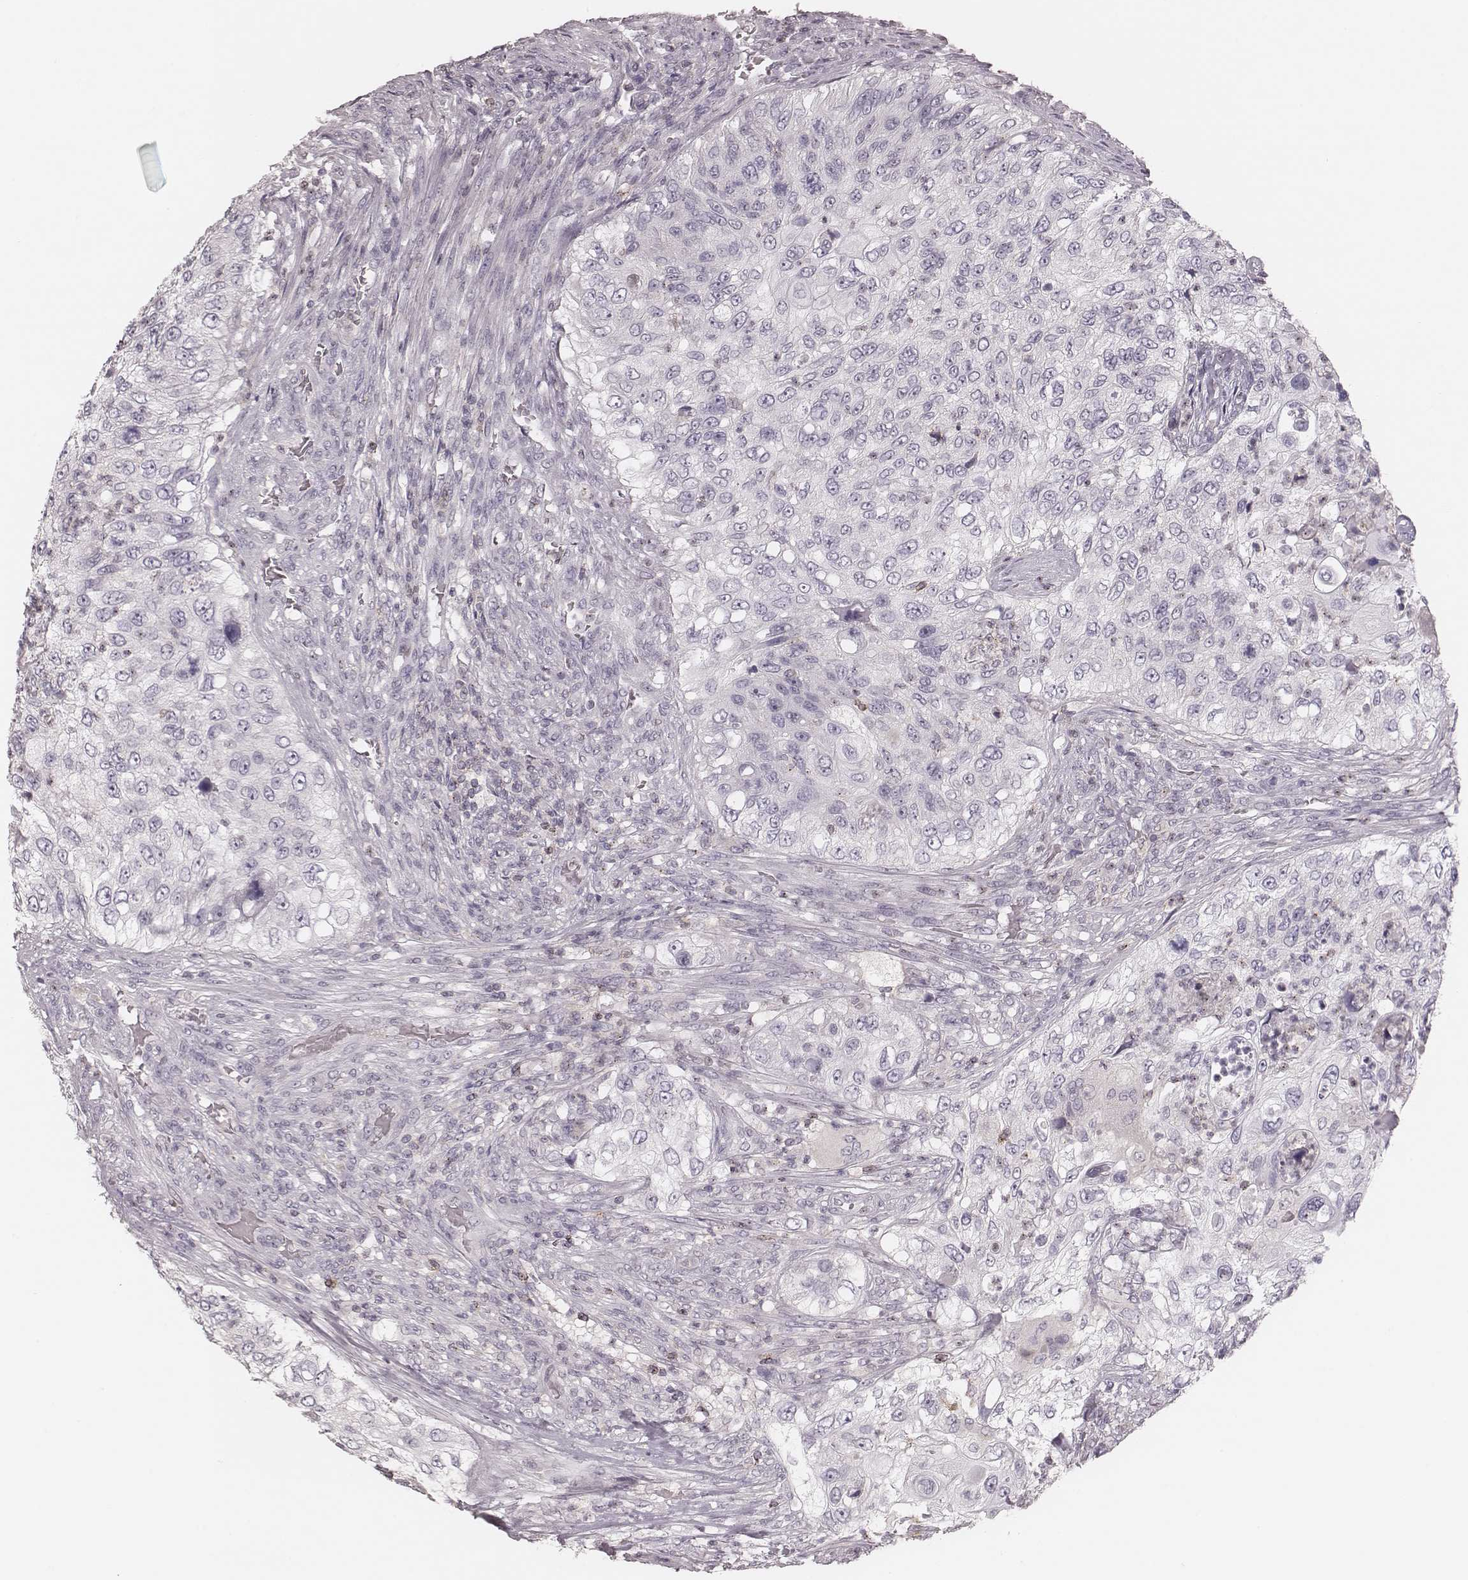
{"staining": {"intensity": "negative", "quantity": "none", "location": "none"}, "tissue": "urothelial cancer", "cell_type": "Tumor cells", "image_type": "cancer", "snomed": [{"axis": "morphology", "description": "Urothelial carcinoma, High grade"}, {"axis": "topography", "description": "Urinary bladder"}], "caption": "Histopathology image shows no protein staining in tumor cells of urothelial cancer tissue.", "gene": "MSX1", "patient": {"sex": "female", "age": 60}}